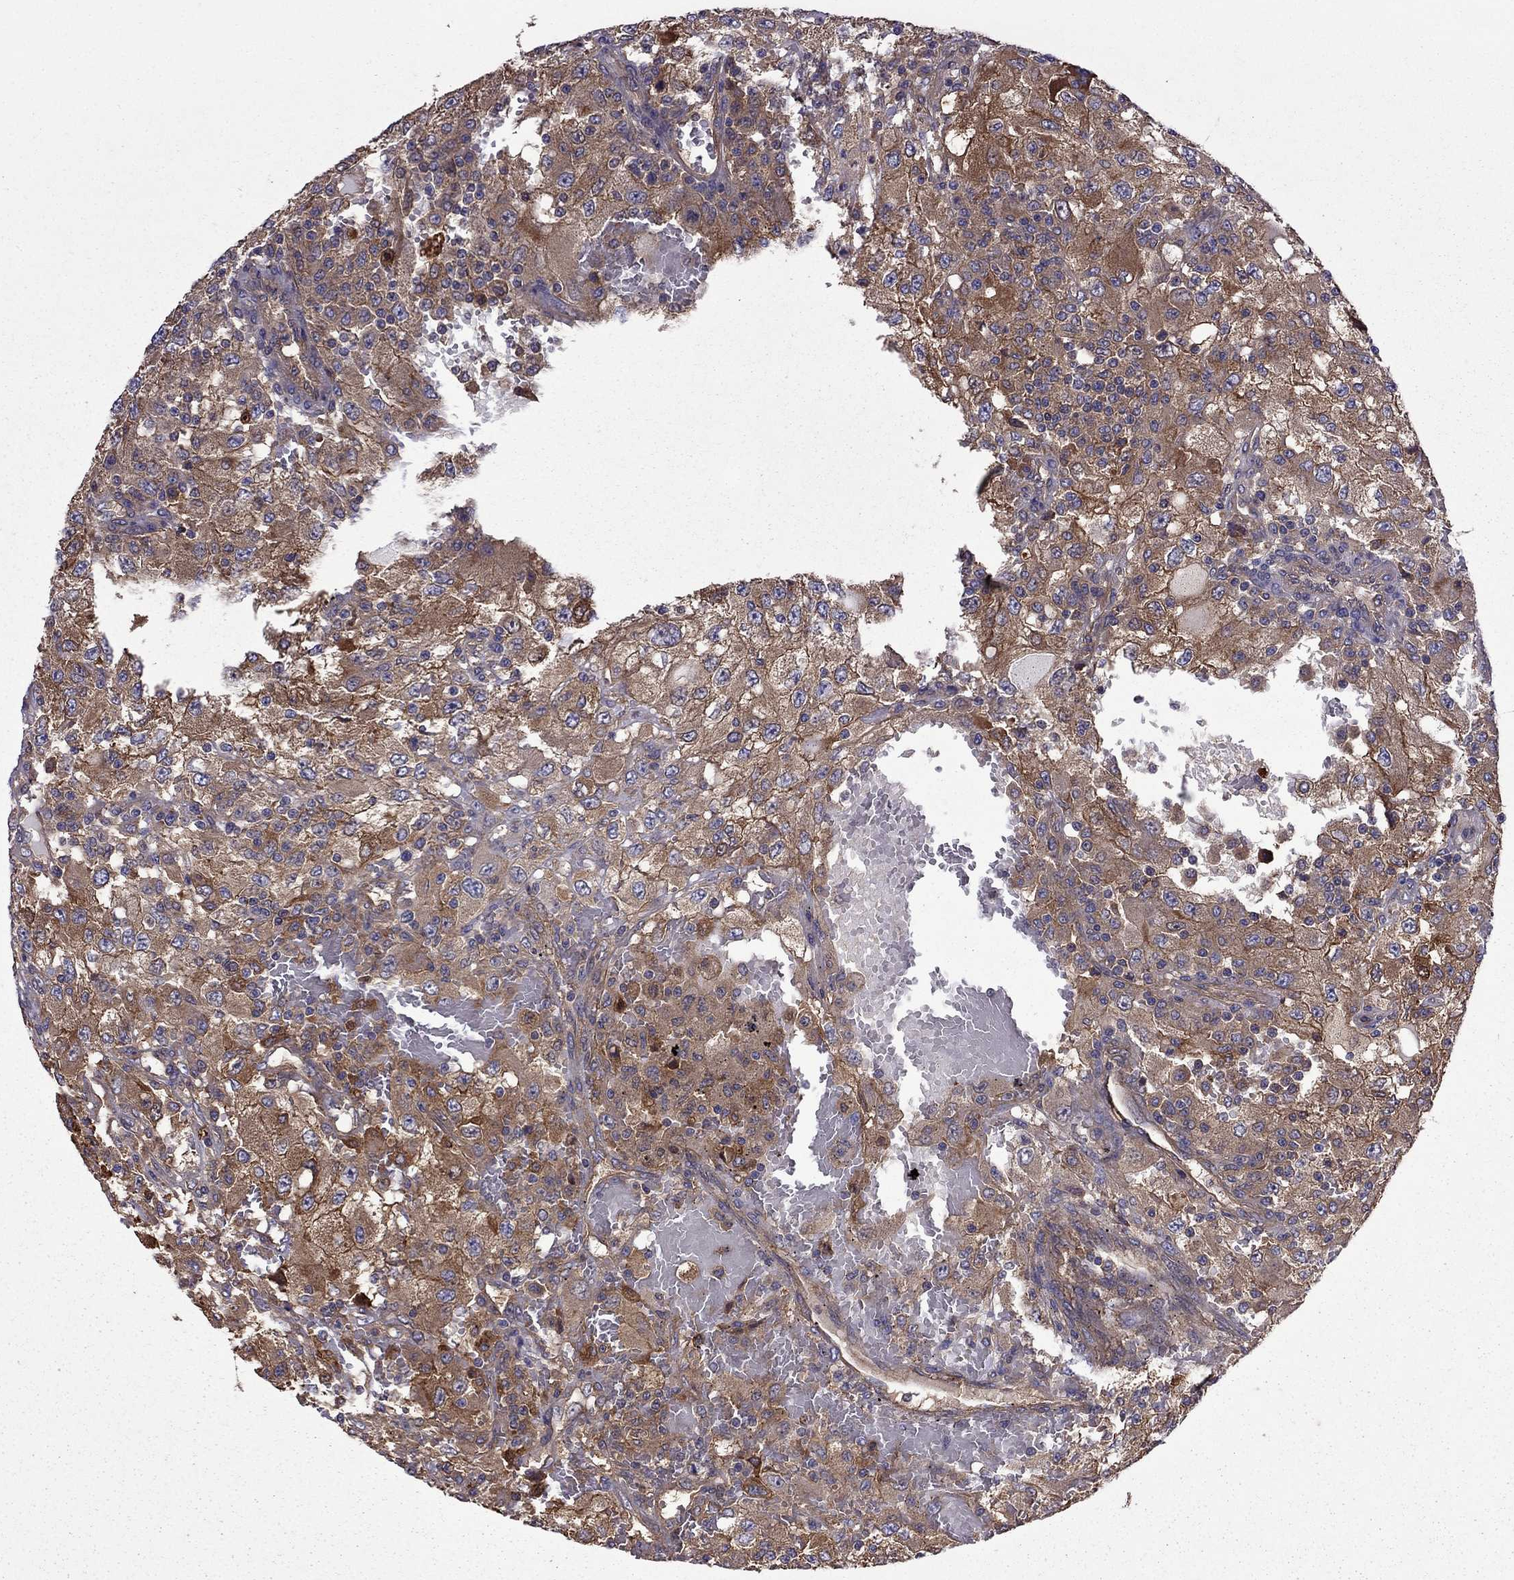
{"staining": {"intensity": "strong", "quantity": ">75%", "location": "cytoplasmic/membranous"}, "tissue": "renal cancer", "cell_type": "Tumor cells", "image_type": "cancer", "snomed": [{"axis": "morphology", "description": "Adenocarcinoma, NOS"}, {"axis": "topography", "description": "Kidney"}], "caption": "Renal adenocarcinoma was stained to show a protein in brown. There is high levels of strong cytoplasmic/membranous staining in about >75% of tumor cells.", "gene": "ITGB1", "patient": {"sex": "female", "age": 67}}